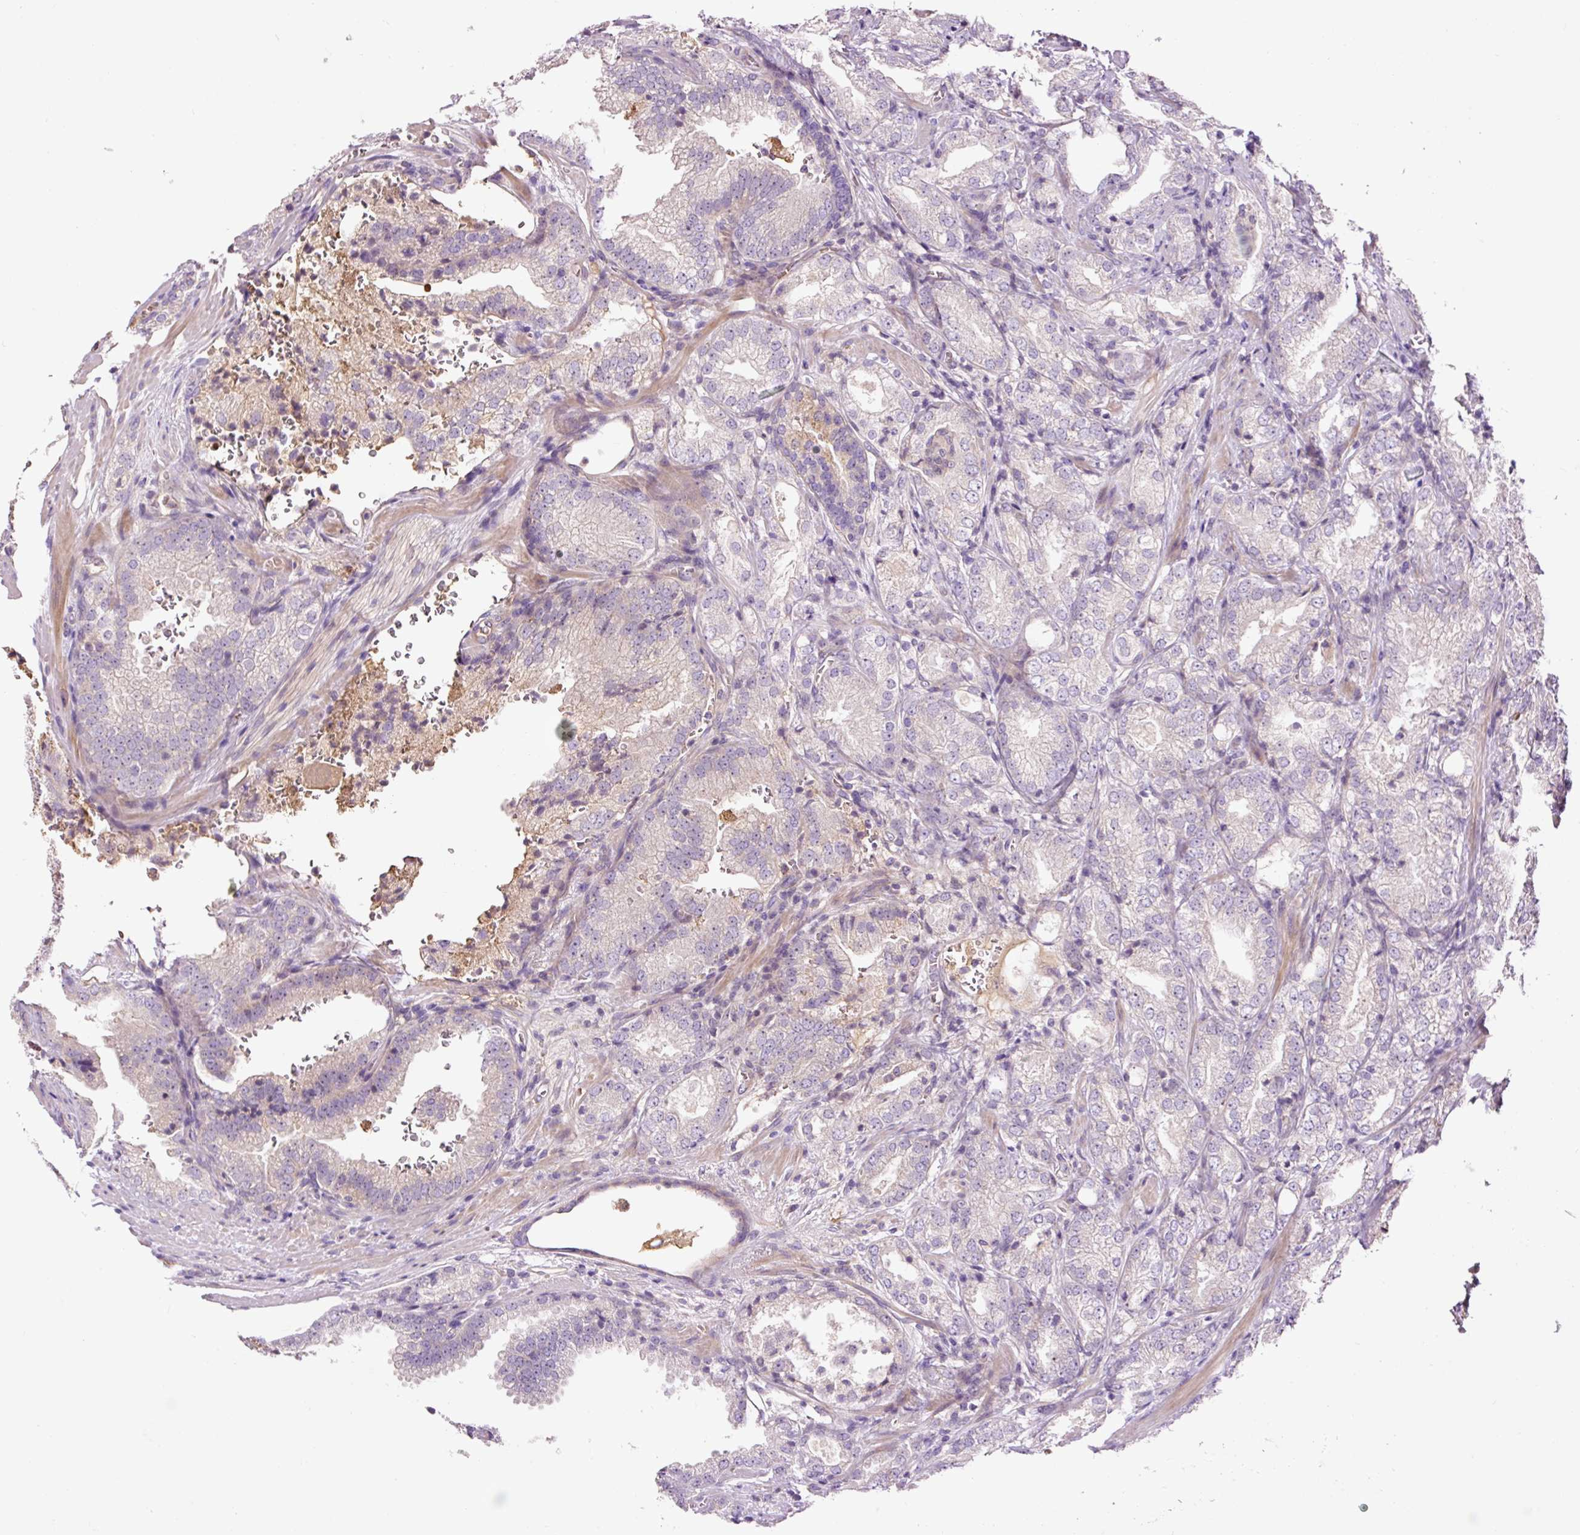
{"staining": {"intensity": "negative", "quantity": "none", "location": "none"}, "tissue": "prostate cancer", "cell_type": "Tumor cells", "image_type": "cancer", "snomed": [{"axis": "morphology", "description": "Adenocarcinoma, High grade"}, {"axis": "topography", "description": "Prostate"}], "caption": "Histopathology image shows no protein positivity in tumor cells of adenocarcinoma (high-grade) (prostate) tissue.", "gene": "TMEM235", "patient": {"sex": "male", "age": 63}}